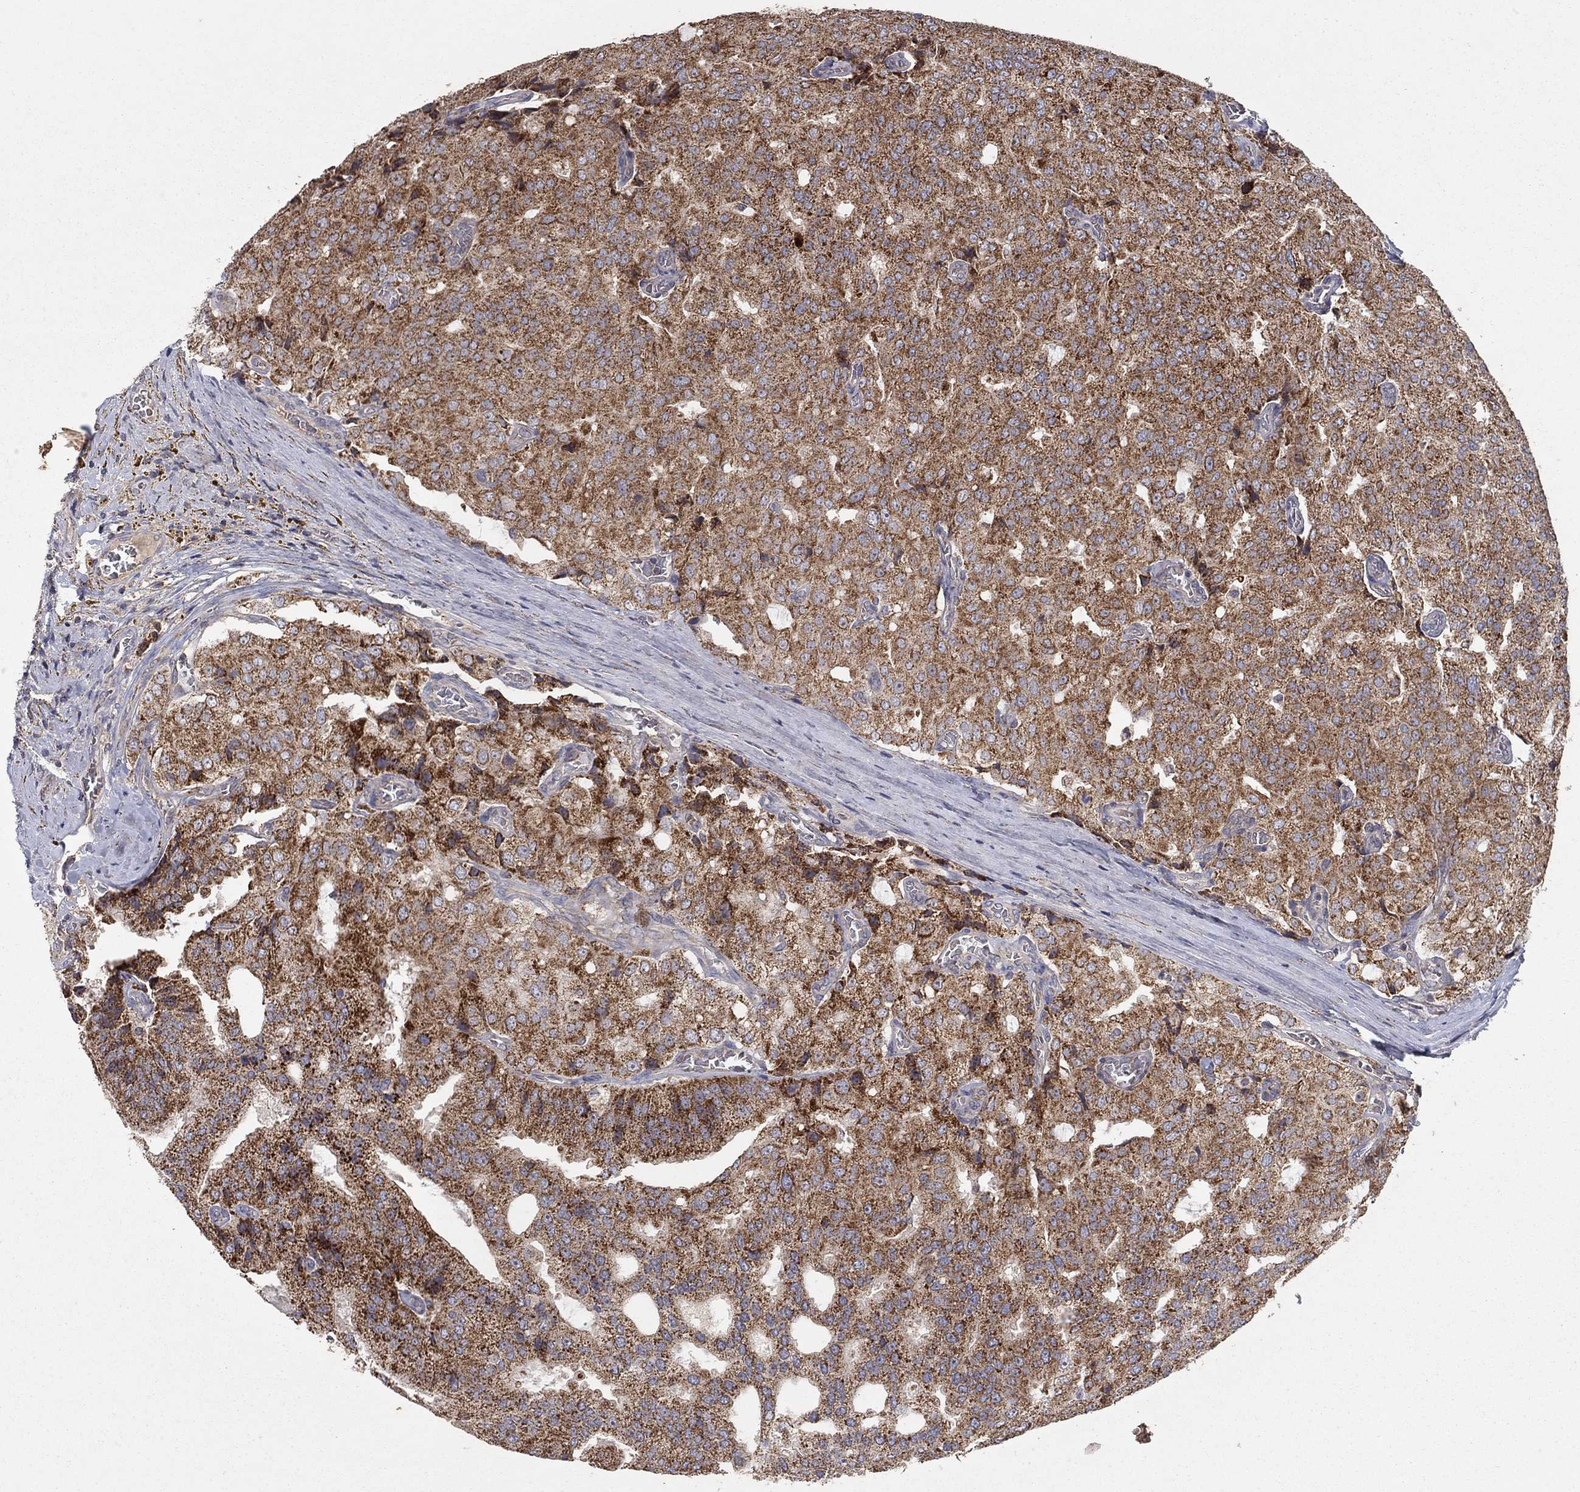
{"staining": {"intensity": "strong", "quantity": ">75%", "location": "cytoplasmic/membranous"}, "tissue": "prostate cancer", "cell_type": "Tumor cells", "image_type": "cancer", "snomed": [{"axis": "morphology", "description": "Adenocarcinoma, NOS"}, {"axis": "topography", "description": "Prostate and seminal vesicle, NOS"}, {"axis": "topography", "description": "Prostate"}], "caption": "The image shows immunohistochemical staining of prostate cancer. There is strong cytoplasmic/membranous staining is seen in approximately >75% of tumor cells. The staining is performed using DAB (3,3'-diaminobenzidine) brown chromogen to label protein expression. The nuclei are counter-stained blue using hematoxylin.", "gene": "GPSM1", "patient": {"sex": "male", "age": 67}}